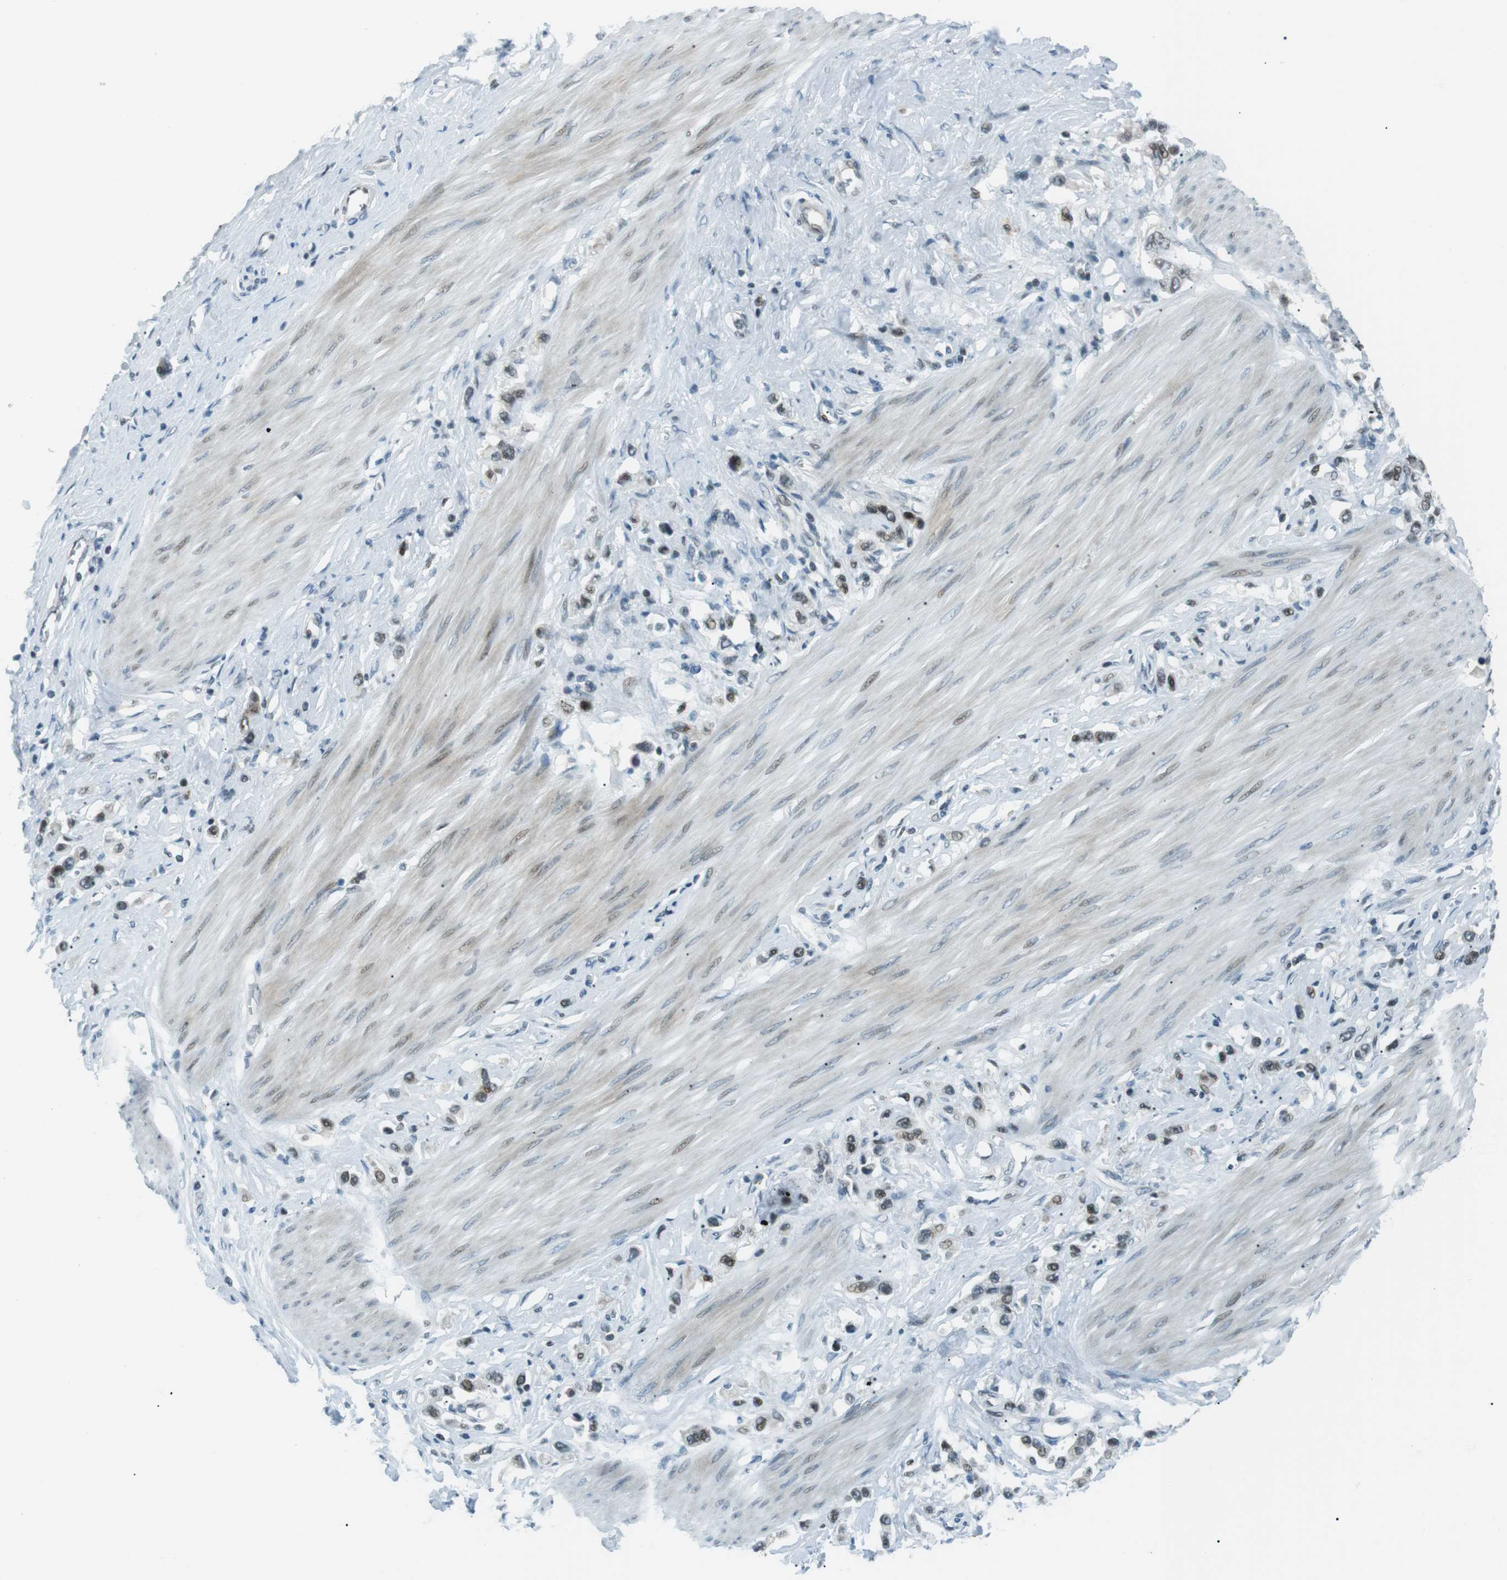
{"staining": {"intensity": "moderate", "quantity": "25%-75%", "location": "nuclear"}, "tissue": "stomach cancer", "cell_type": "Tumor cells", "image_type": "cancer", "snomed": [{"axis": "morphology", "description": "Adenocarcinoma, NOS"}, {"axis": "topography", "description": "Stomach"}], "caption": "This micrograph exhibits IHC staining of stomach cancer (adenocarcinoma), with medium moderate nuclear expression in about 25%-75% of tumor cells.", "gene": "PJA1", "patient": {"sex": "female", "age": 65}}